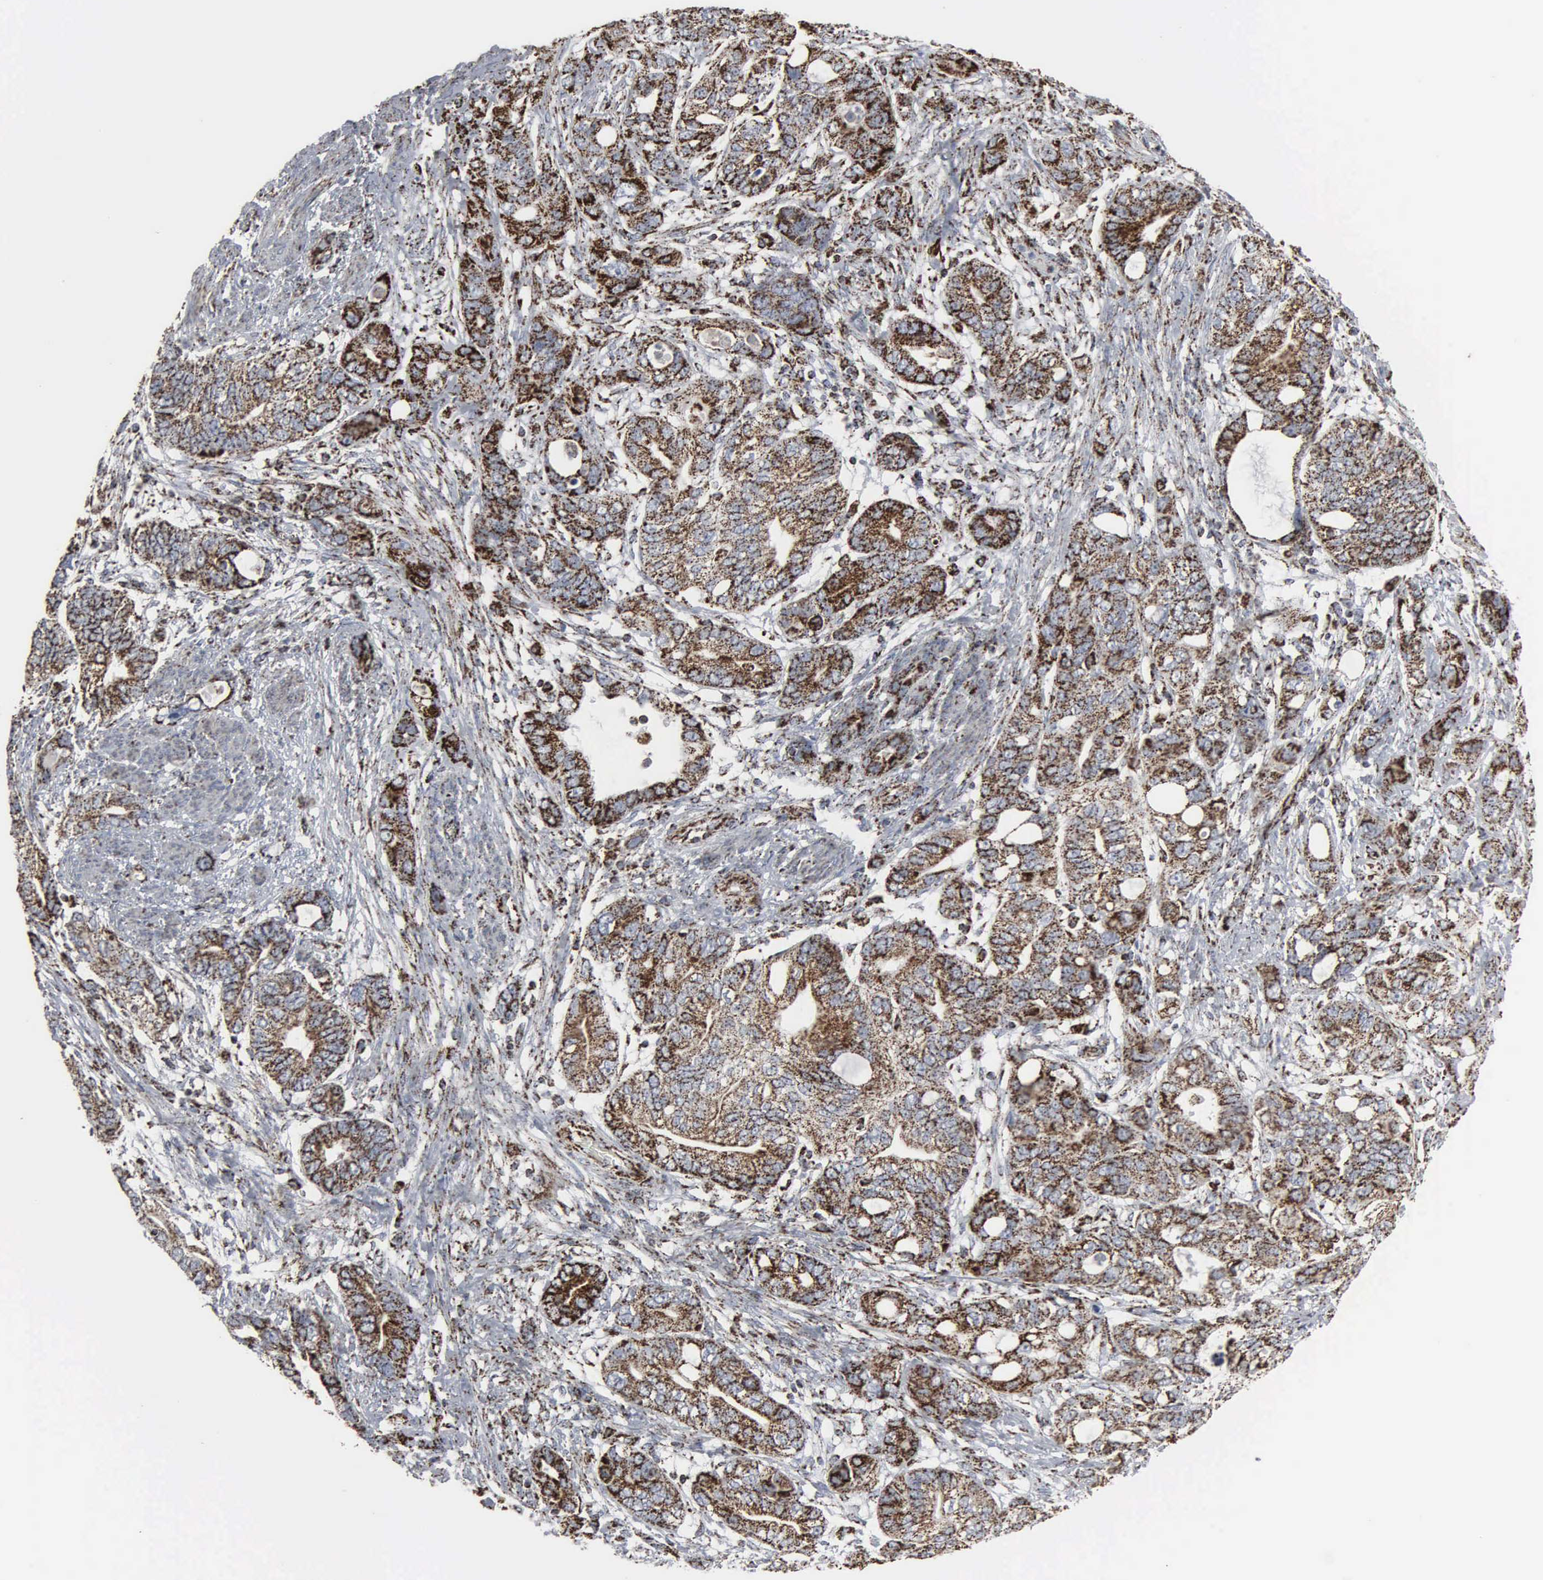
{"staining": {"intensity": "strong", "quantity": ">75%", "location": "cytoplasmic/membranous"}, "tissue": "stomach cancer", "cell_type": "Tumor cells", "image_type": "cancer", "snomed": [{"axis": "morphology", "description": "Adenocarcinoma, NOS"}, {"axis": "topography", "description": "Stomach, upper"}], "caption": "This is an image of immunohistochemistry (IHC) staining of stomach adenocarcinoma, which shows strong positivity in the cytoplasmic/membranous of tumor cells.", "gene": "HSPA9", "patient": {"sex": "male", "age": 47}}